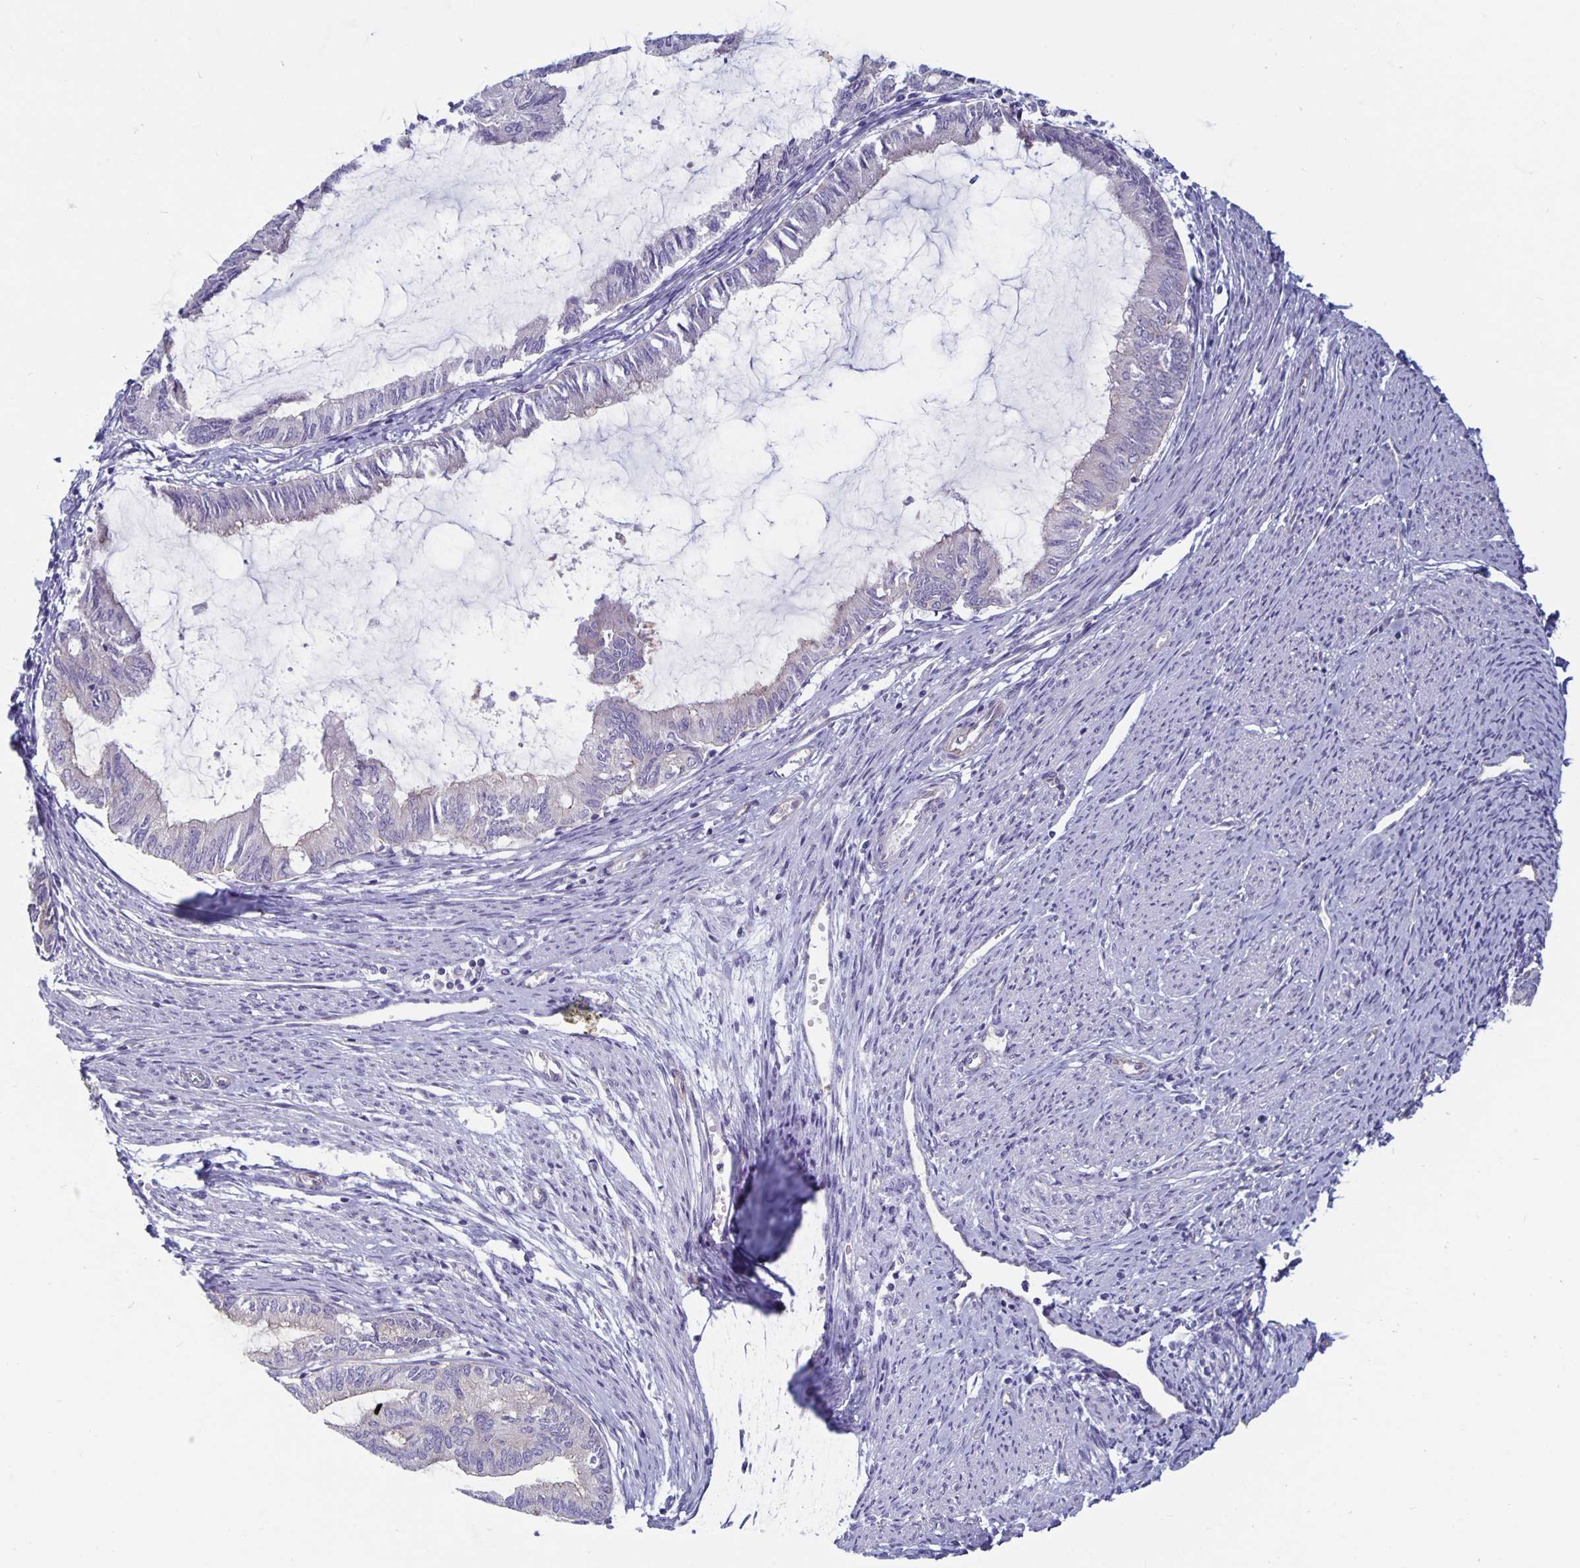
{"staining": {"intensity": "negative", "quantity": "none", "location": "none"}, "tissue": "endometrial cancer", "cell_type": "Tumor cells", "image_type": "cancer", "snomed": [{"axis": "morphology", "description": "Adenocarcinoma, NOS"}, {"axis": "topography", "description": "Endometrium"}], "caption": "Tumor cells show no significant positivity in endometrial cancer (adenocarcinoma).", "gene": "PLCB3", "patient": {"sex": "female", "age": 86}}